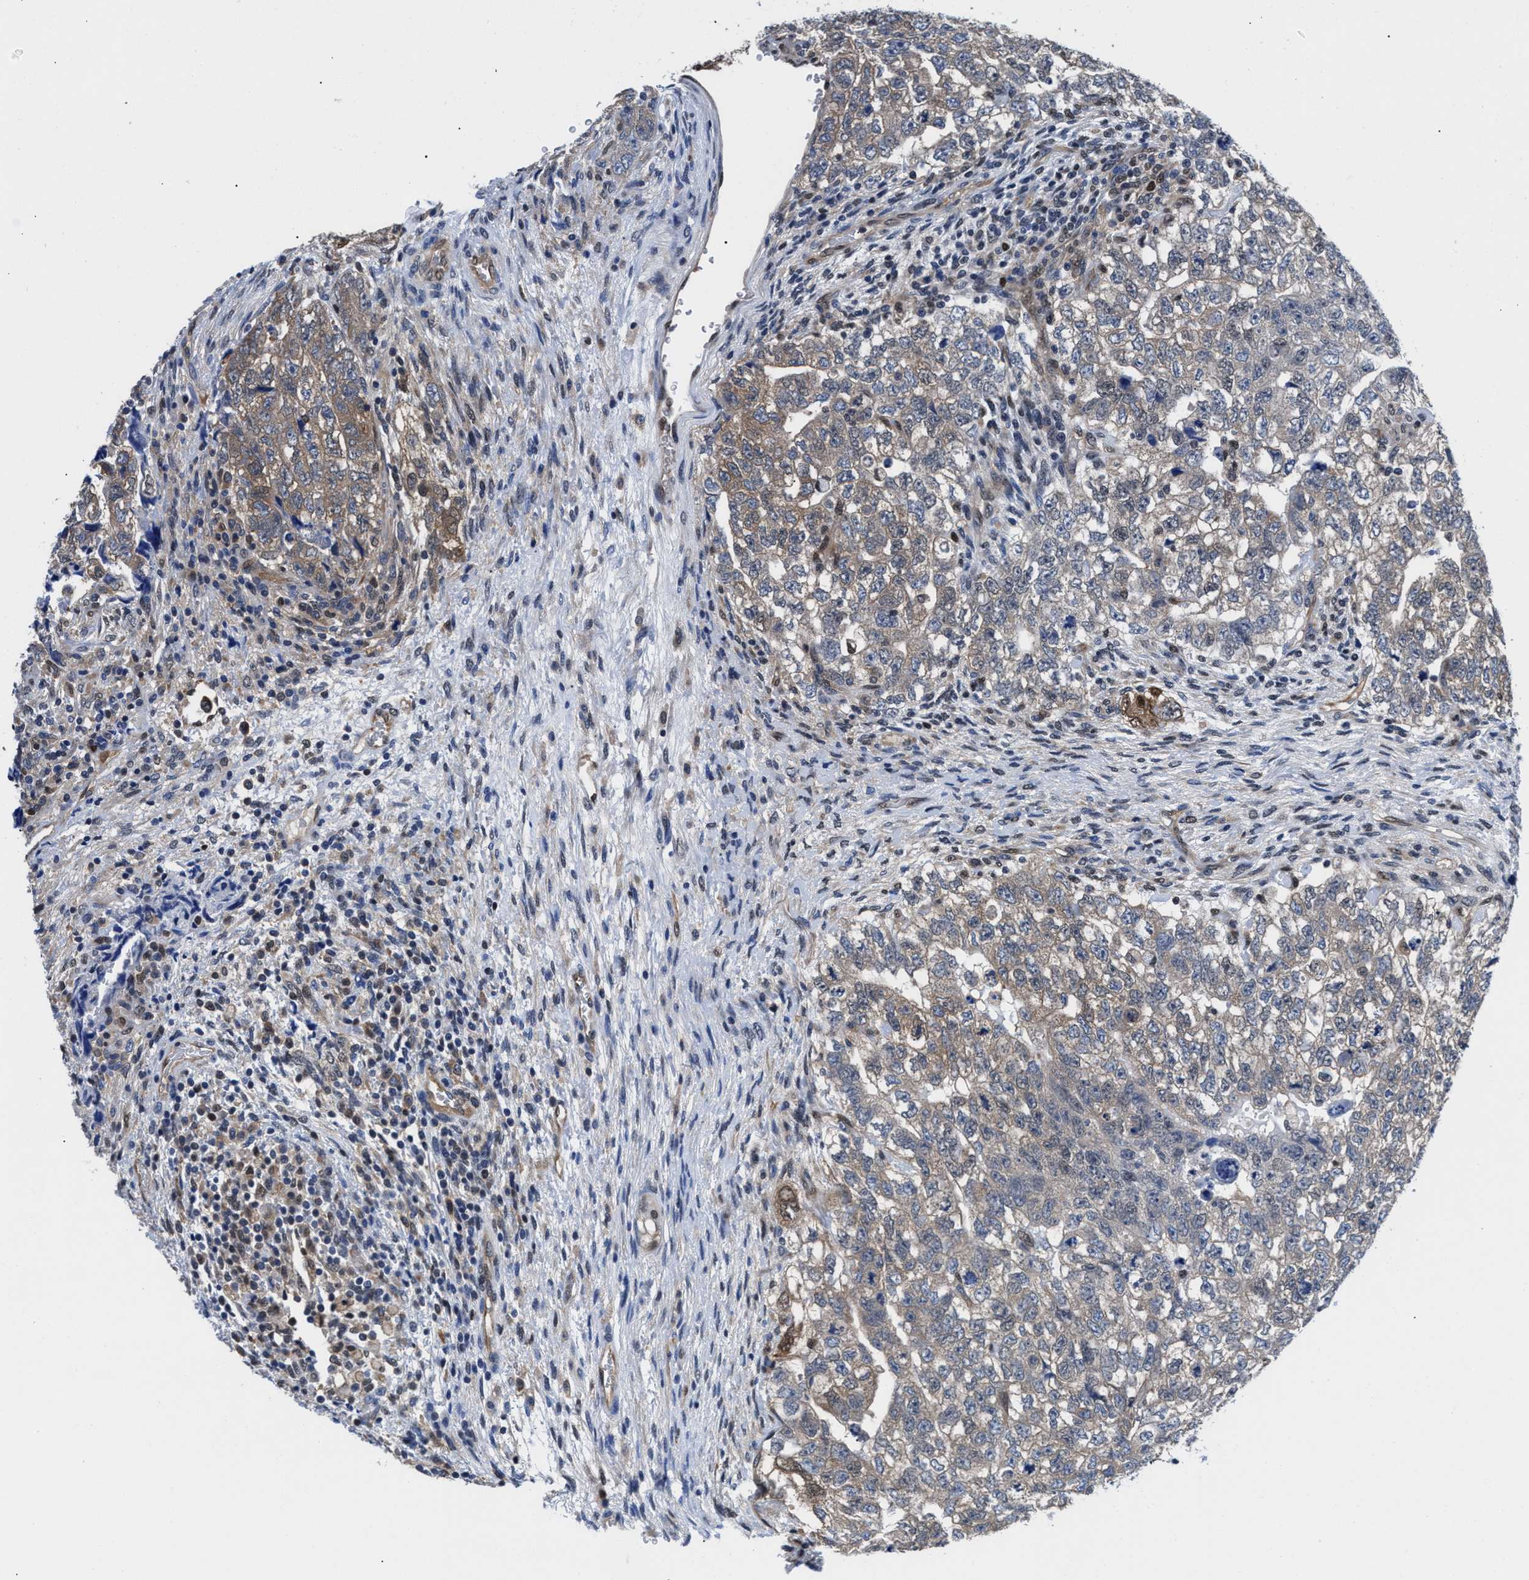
{"staining": {"intensity": "weak", "quantity": "25%-75%", "location": "cytoplasmic/membranous"}, "tissue": "testis cancer", "cell_type": "Tumor cells", "image_type": "cancer", "snomed": [{"axis": "morphology", "description": "Carcinoma, Embryonal, NOS"}, {"axis": "topography", "description": "Testis"}], "caption": "Protein expression by immunohistochemistry (IHC) demonstrates weak cytoplasmic/membranous staining in about 25%-75% of tumor cells in testis cancer (embryonal carcinoma).", "gene": "ACLY", "patient": {"sex": "male", "age": 36}}